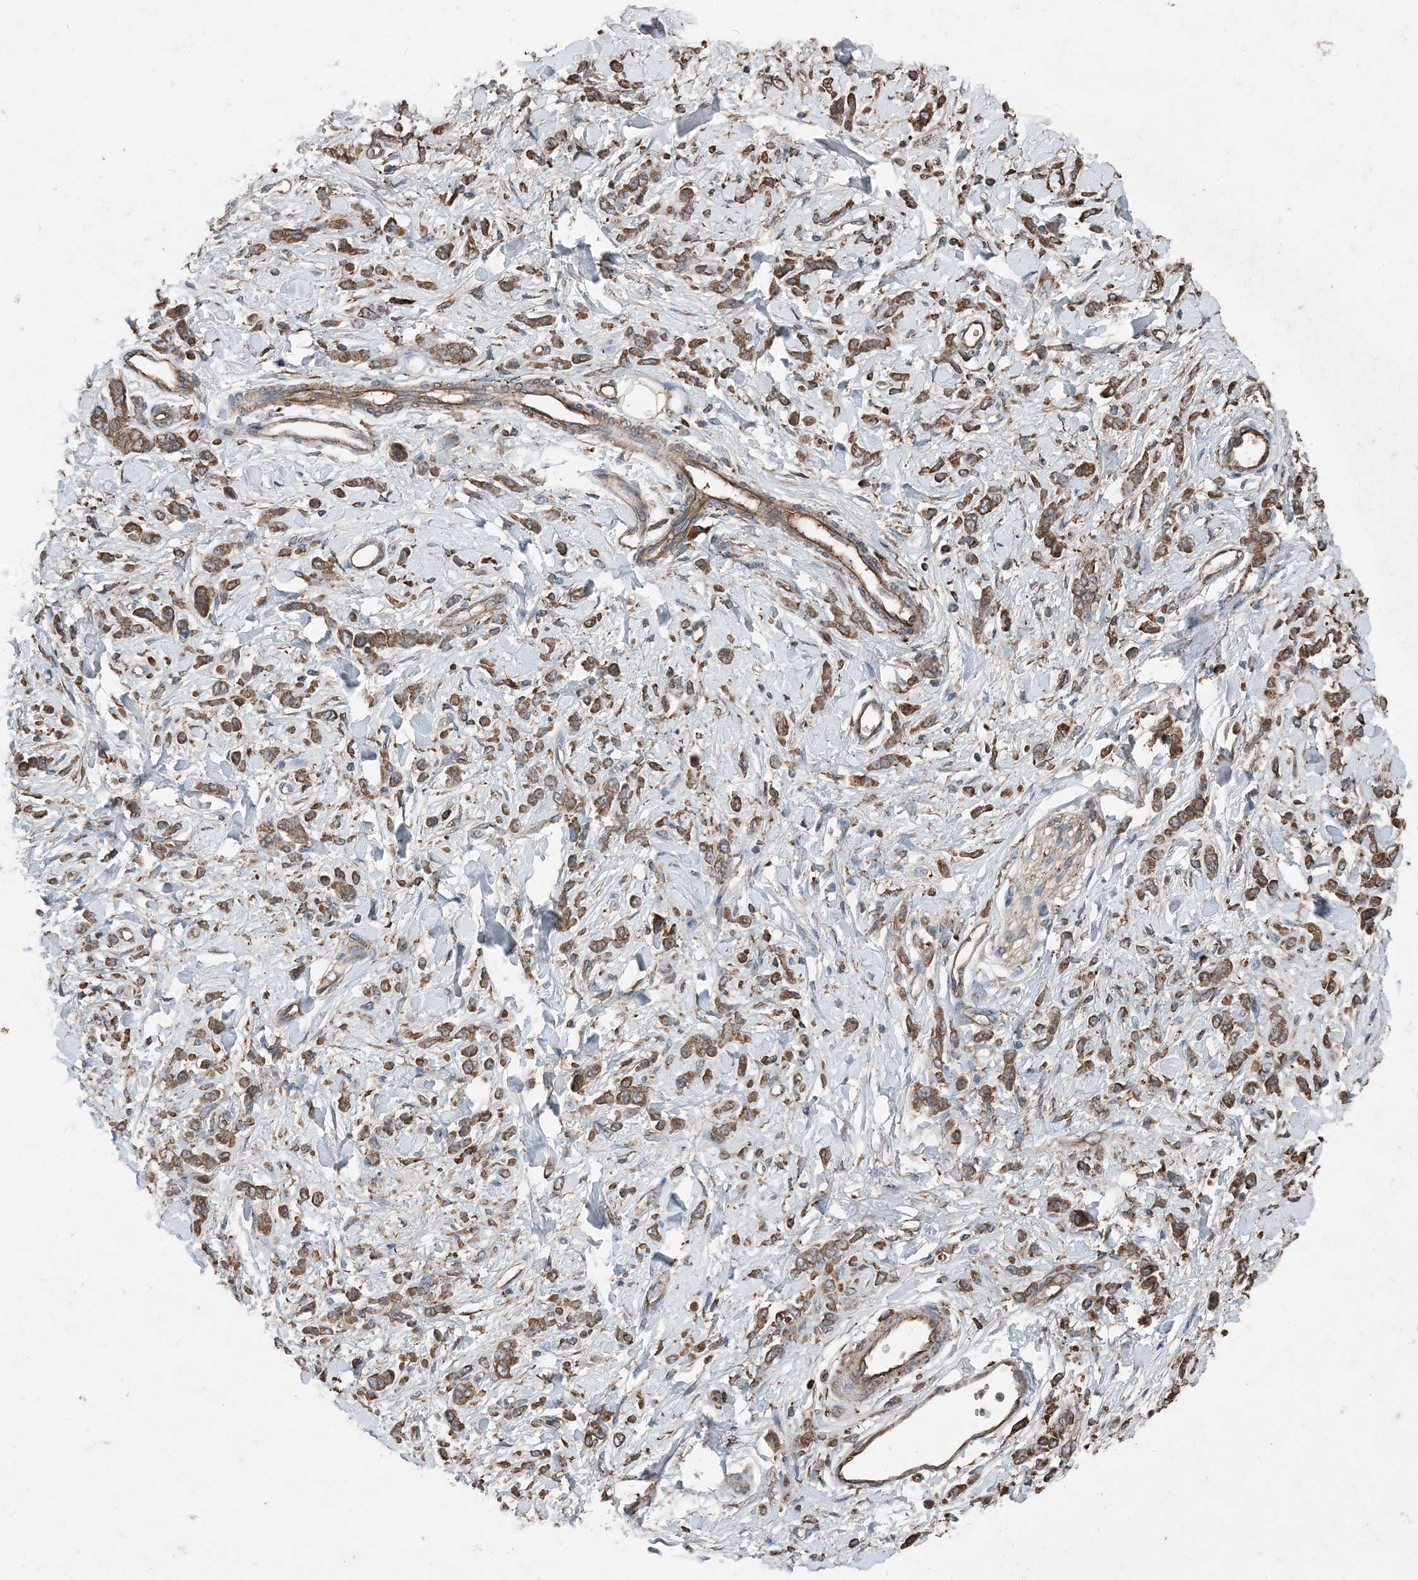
{"staining": {"intensity": "moderate", "quantity": ">75%", "location": "cytoplasmic/membranous"}, "tissue": "stomach cancer", "cell_type": "Tumor cells", "image_type": "cancer", "snomed": [{"axis": "morphology", "description": "Normal tissue, NOS"}, {"axis": "morphology", "description": "Adenocarcinoma, NOS"}, {"axis": "topography", "description": "Stomach"}], "caption": "A brown stain shows moderate cytoplasmic/membranous expression of a protein in human stomach adenocarcinoma tumor cells.", "gene": "PDIA6", "patient": {"sex": "male", "age": 82}}